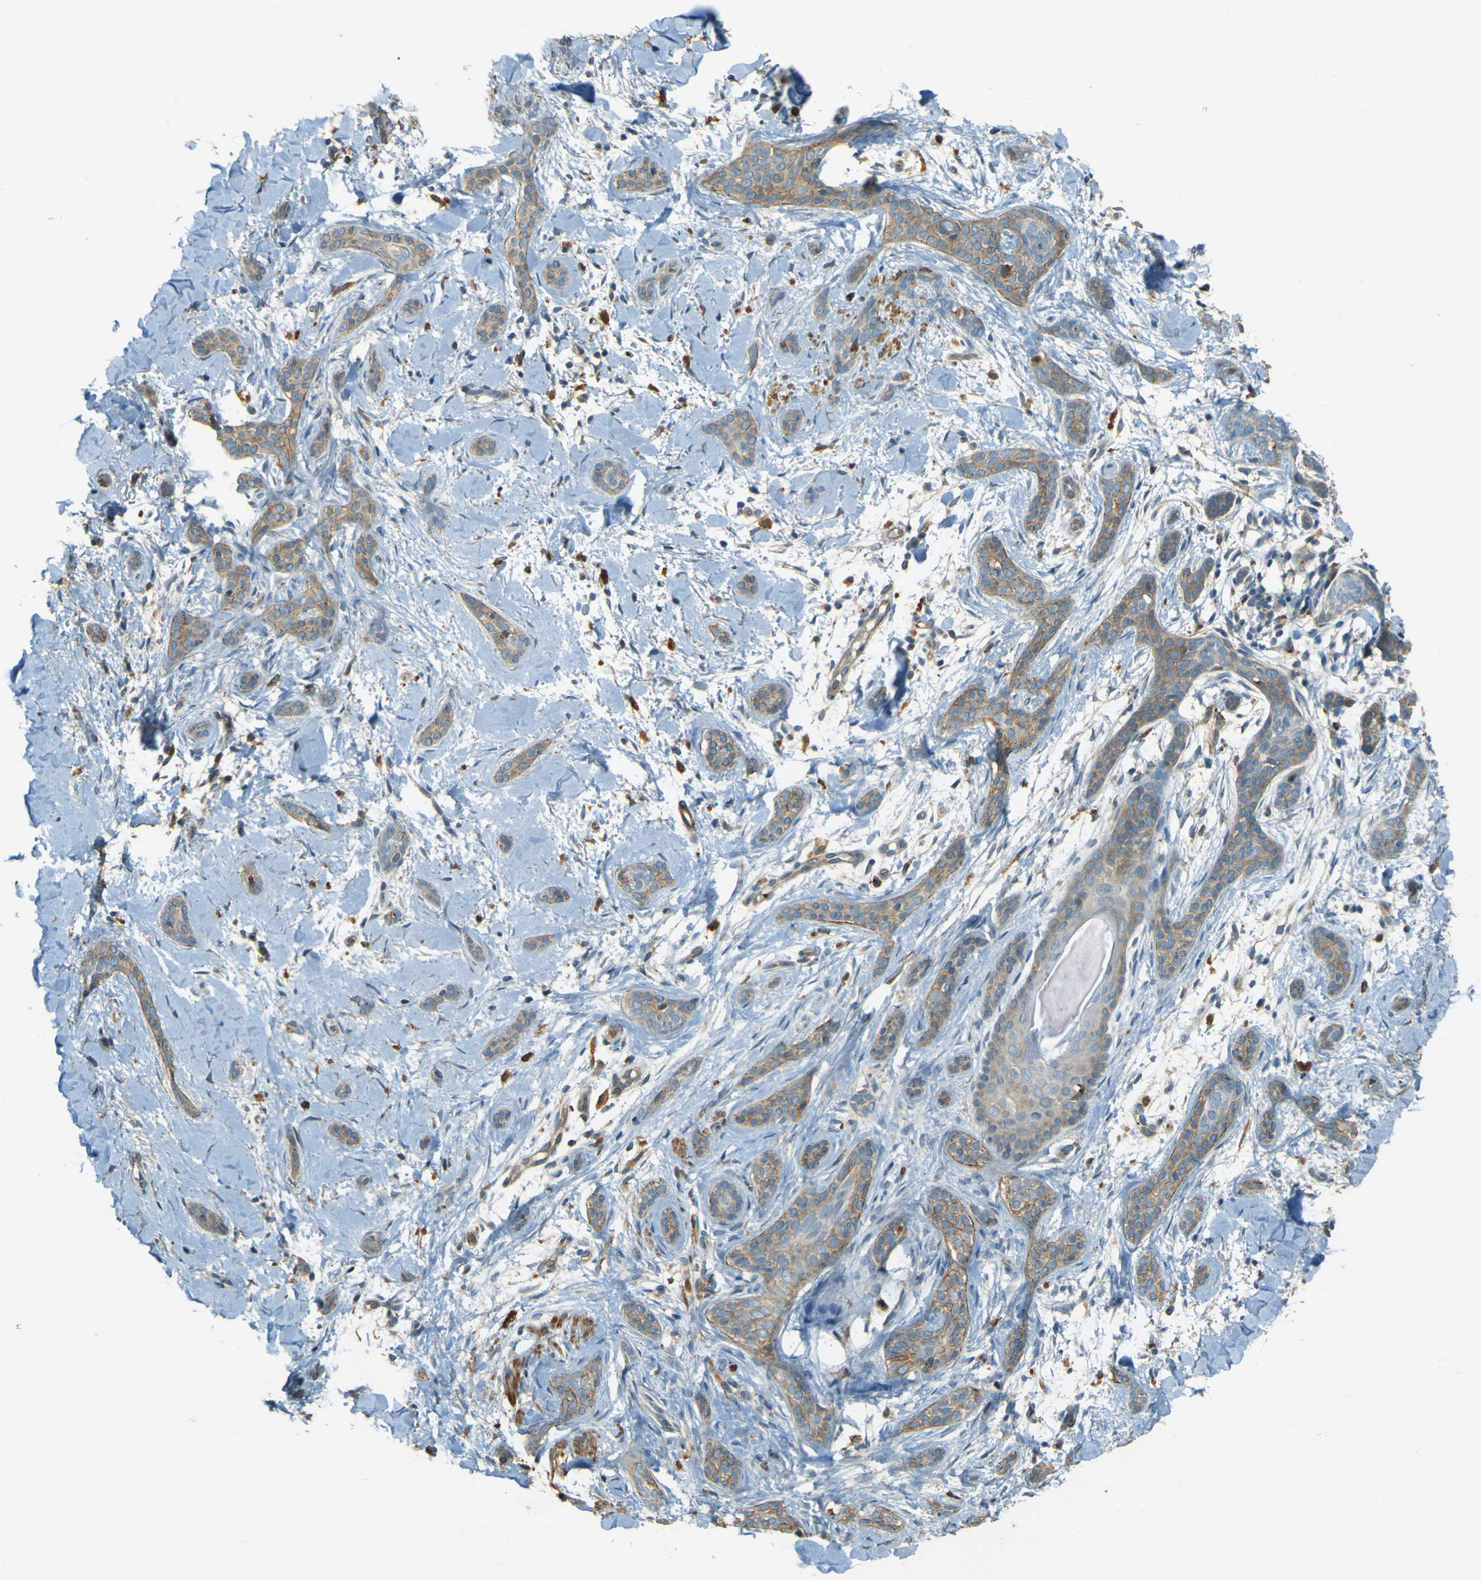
{"staining": {"intensity": "moderate", "quantity": "25%-75%", "location": "cytoplasmic/membranous"}, "tissue": "skin cancer", "cell_type": "Tumor cells", "image_type": "cancer", "snomed": [{"axis": "morphology", "description": "Basal cell carcinoma"}, {"axis": "morphology", "description": "Adnexal tumor, benign"}, {"axis": "topography", "description": "Skin"}], "caption": "A photomicrograph of human skin cancer (benign adnexal tumor) stained for a protein reveals moderate cytoplasmic/membranous brown staining in tumor cells.", "gene": "NEXN", "patient": {"sex": "female", "age": 42}}